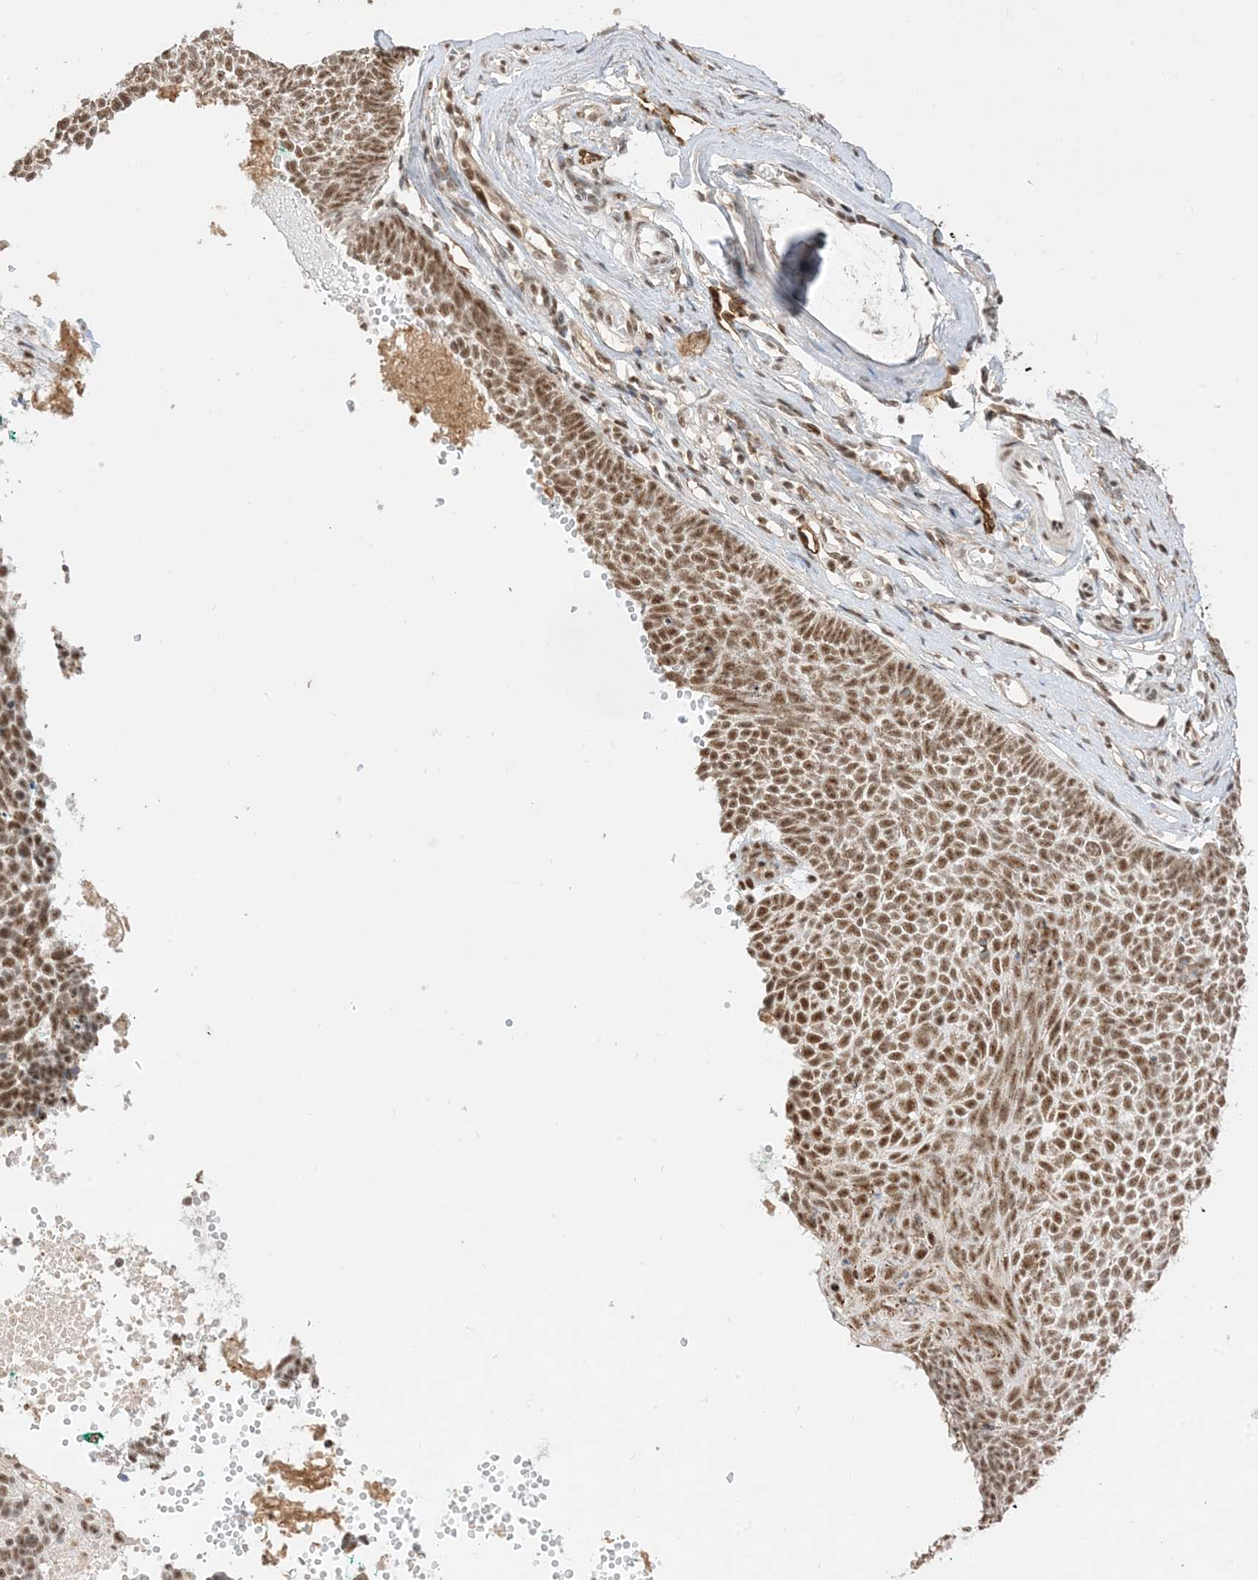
{"staining": {"intensity": "moderate", "quantity": ">75%", "location": "nuclear"}, "tissue": "skin cancer", "cell_type": "Tumor cells", "image_type": "cancer", "snomed": [{"axis": "morphology", "description": "Basal cell carcinoma"}, {"axis": "topography", "description": "Skin"}], "caption": "Immunohistochemistry (DAB) staining of human basal cell carcinoma (skin) shows moderate nuclear protein expression in approximately >75% of tumor cells.", "gene": "SF3A3", "patient": {"sex": "female", "age": 81}}